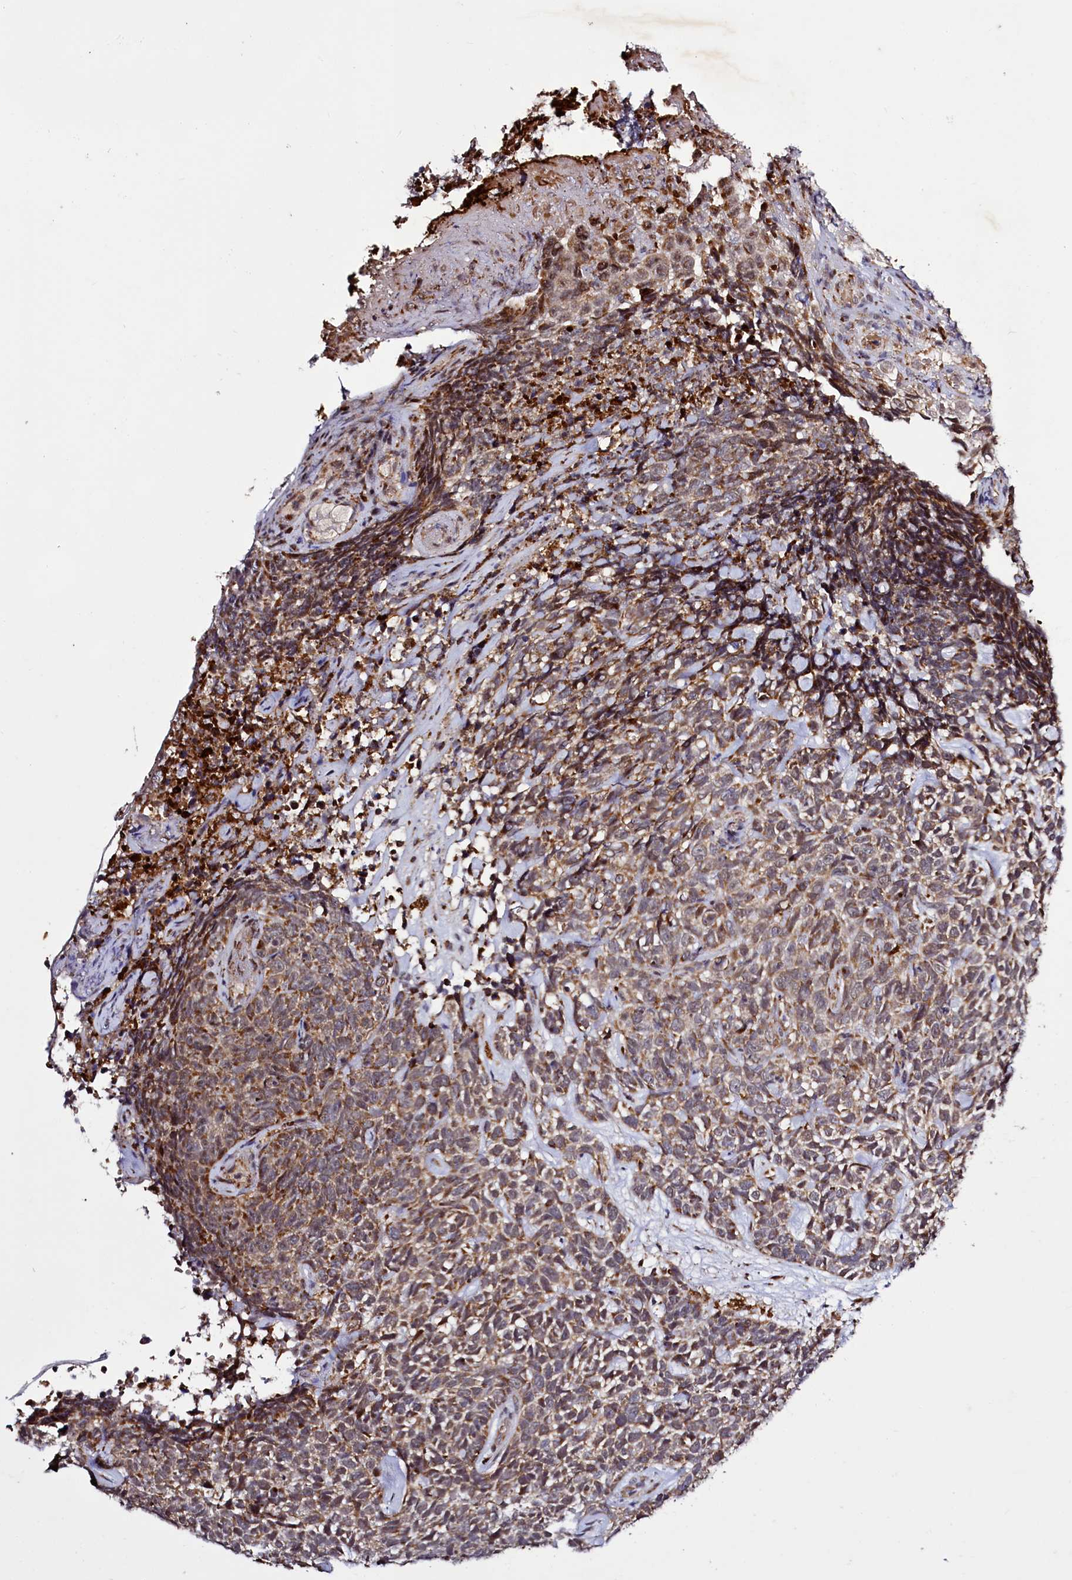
{"staining": {"intensity": "moderate", "quantity": ">75%", "location": "cytoplasmic/membranous"}, "tissue": "skin cancer", "cell_type": "Tumor cells", "image_type": "cancer", "snomed": [{"axis": "morphology", "description": "Basal cell carcinoma"}, {"axis": "topography", "description": "Skin"}], "caption": "A micrograph showing moderate cytoplasmic/membranous expression in about >75% of tumor cells in basal cell carcinoma (skin), as visualized by brown immunohistochemical staining.", "gene": "DYNC2H1", "patient": {"sex": "female", "age": 84}}